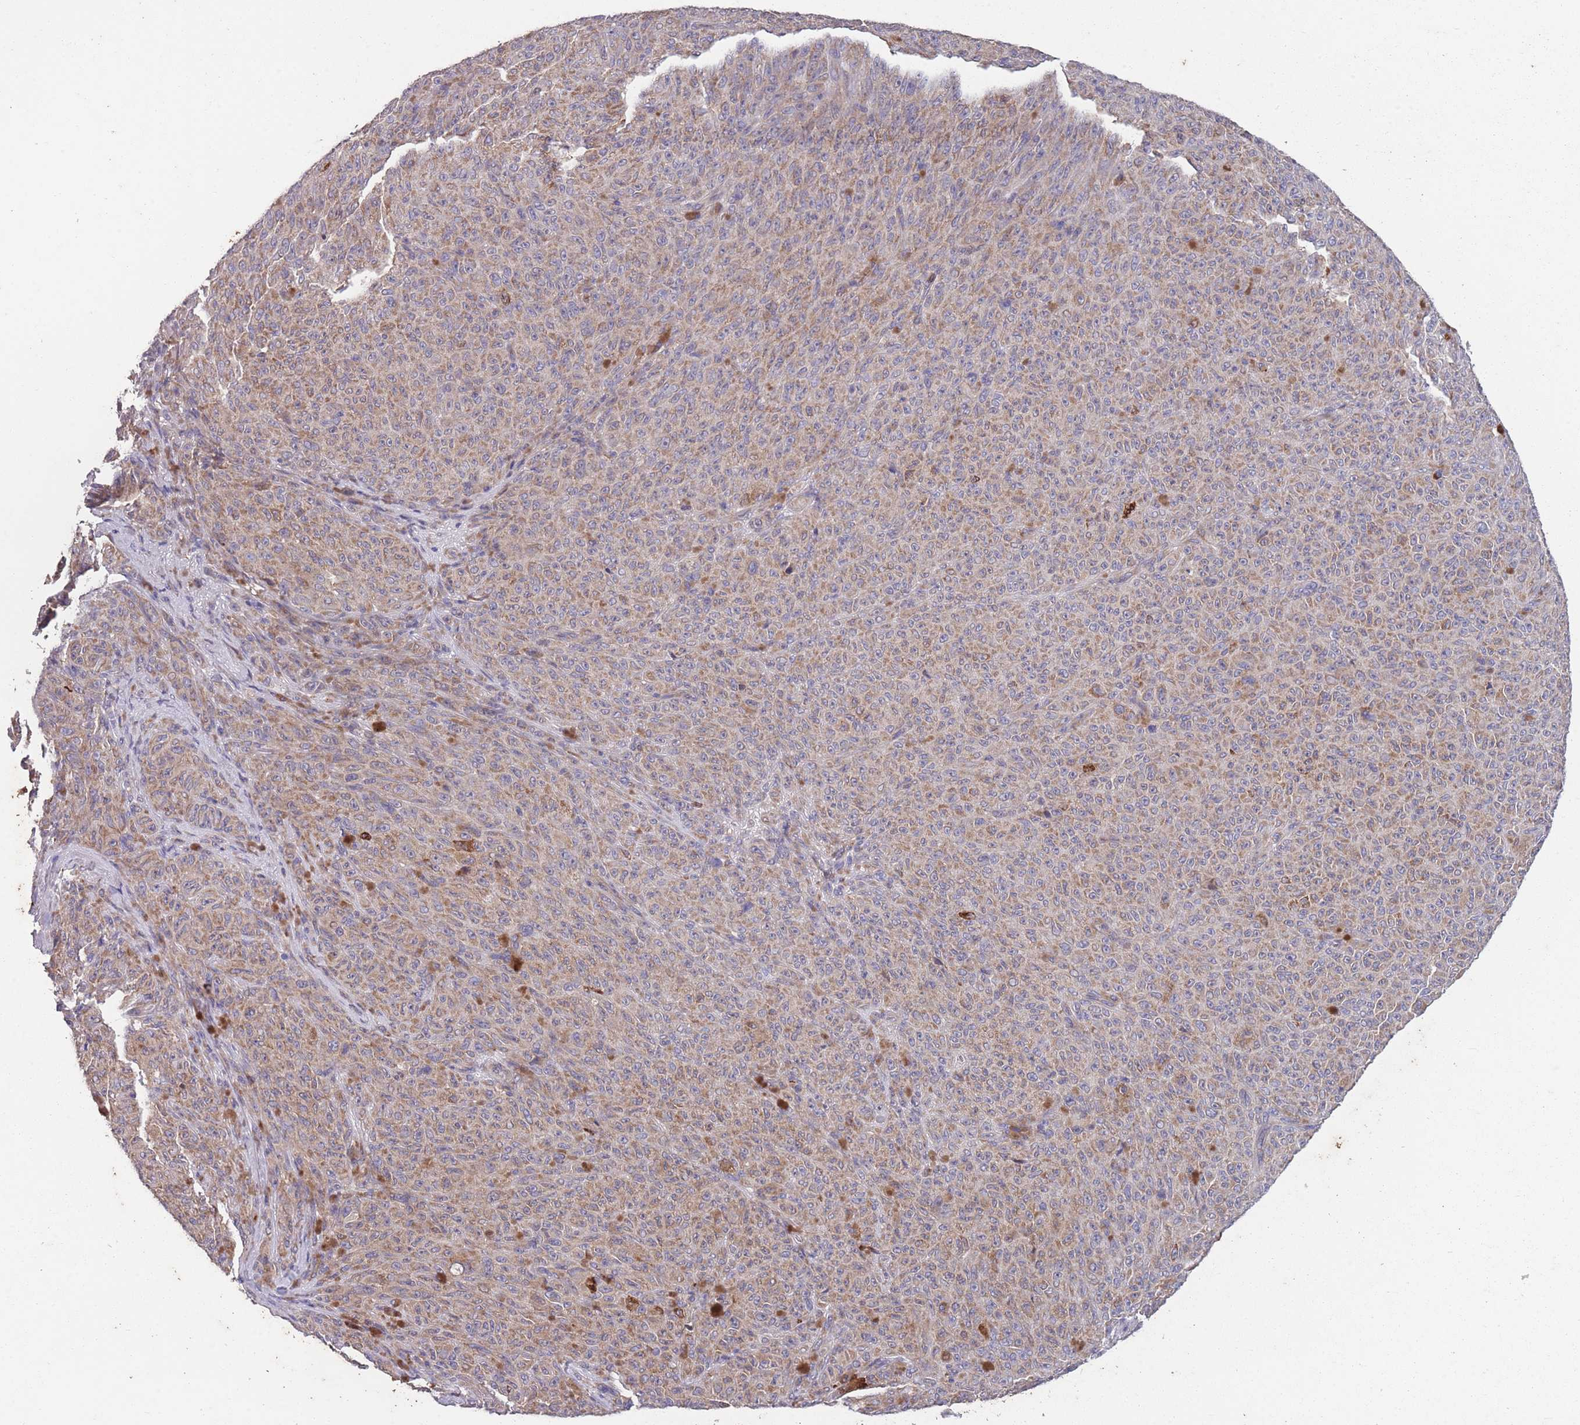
{"staining": {"intensity": "moderate", "quantity": ">75%", "location": "cytoplasmic/membranous"}, "tissue": "melanoma", "cell_type": "Tumor cells", "image_type": "cancer", "snomed": [{"axis": "morphology", "description": "Malignant melanoma, NOS"}, {"axis": "topography", "description": "Skin"}], "caption": "Protein expression analysis of malignant melanoma demonstrates moderate cytoplasmic/membranous expression in about >75% of tumor cells.", "gene": "STIM2", "patient": {"sex": "female", "age": 82}}